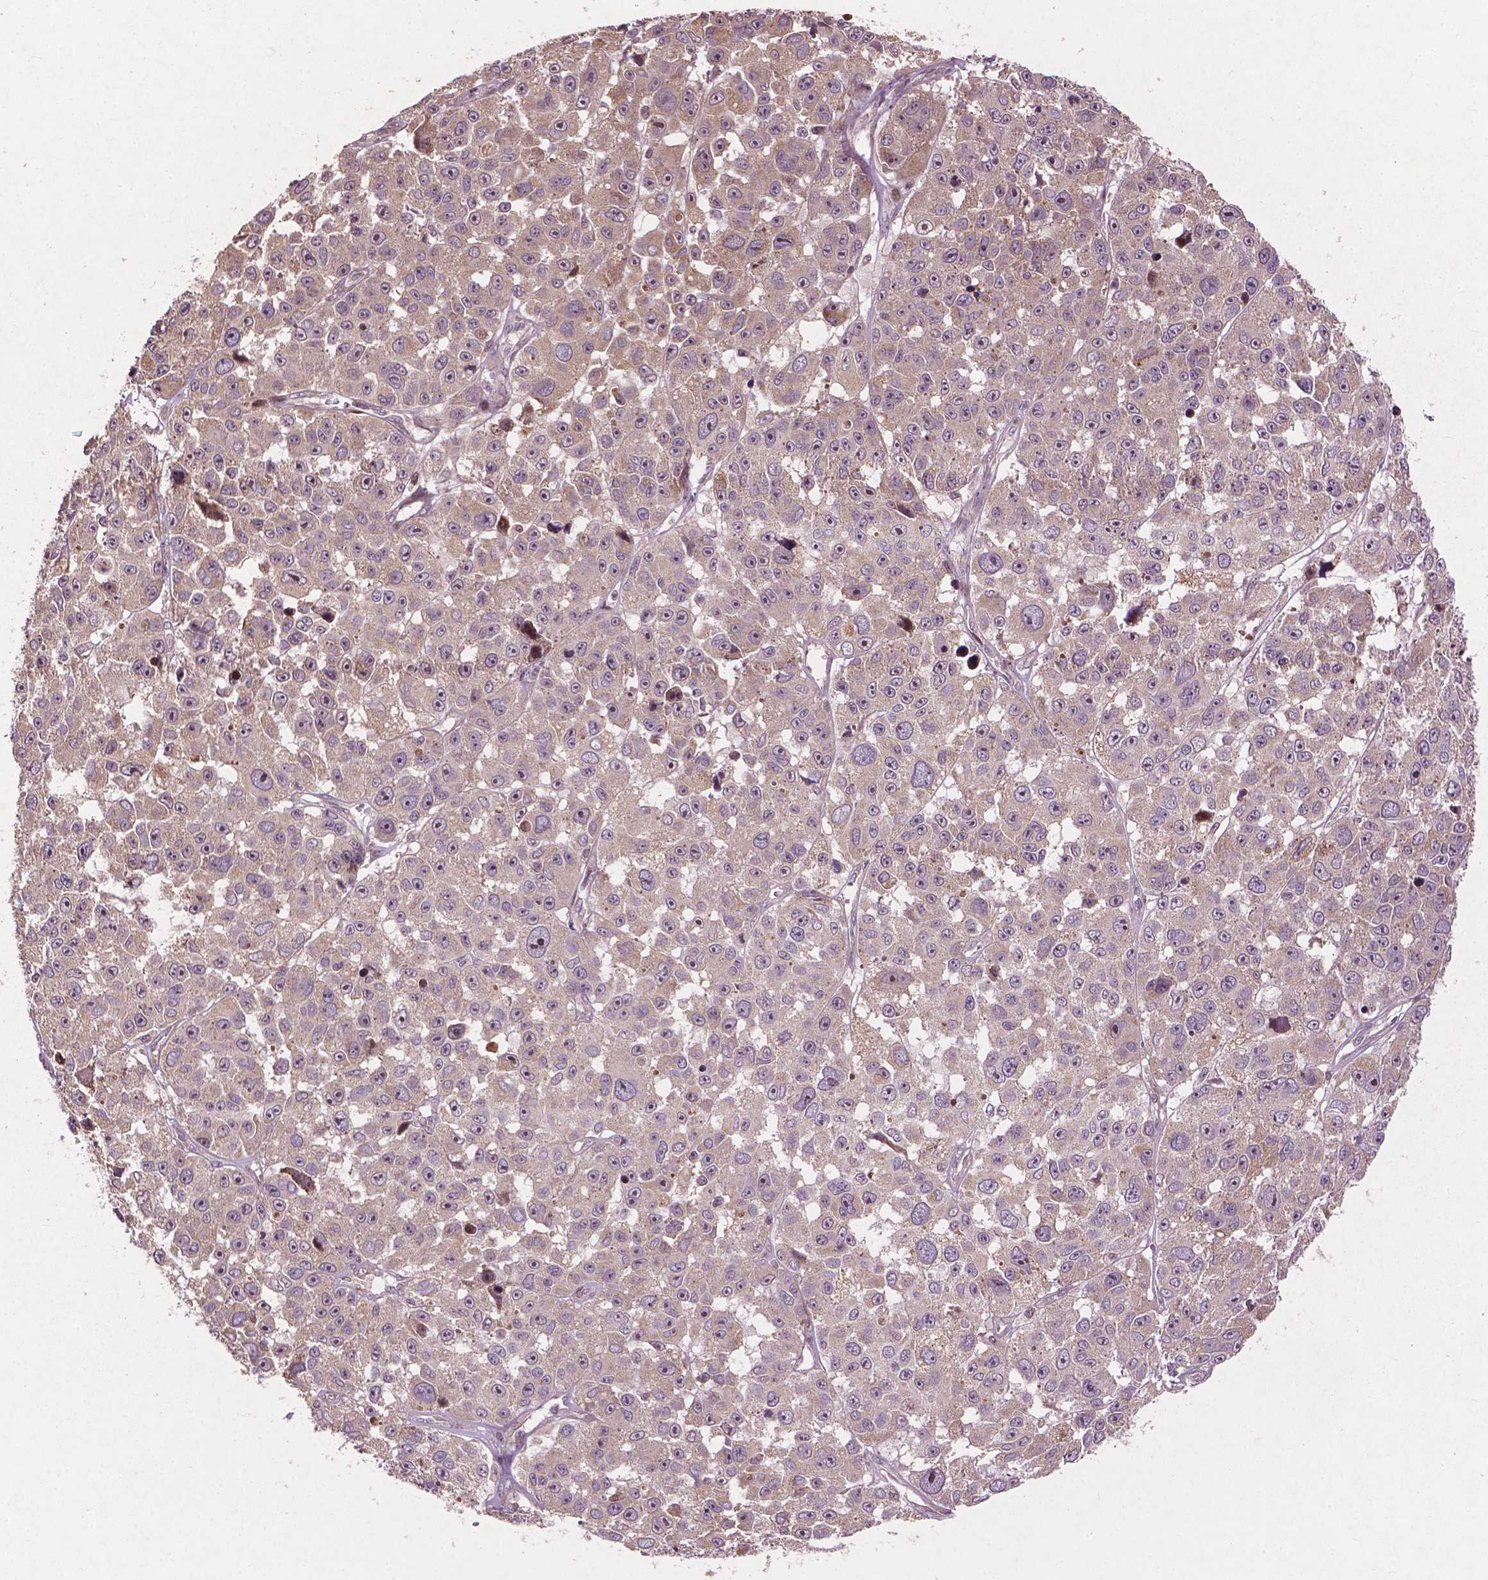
{"staining": {"intensity": "moderate", "quantity": "<25%", "location": "cytoplasmic/membranous,nuclear"}, "tissue": "melanoma", "cell_type": "Tumor cells", "image_type": "cancer", "snomed": [{"axis": "morphology", "description": "Malignant melanoma, NOS"}, {"axis": "topography", "description": "Skin"}], "caption": "An image of melanoma stained for a protein shows moderate cytoplasmic/membranous and nuclear brown staining in tumor cells.", "gene": "B3GALNT2", "patient": {"sex": "female", "age": 66}}